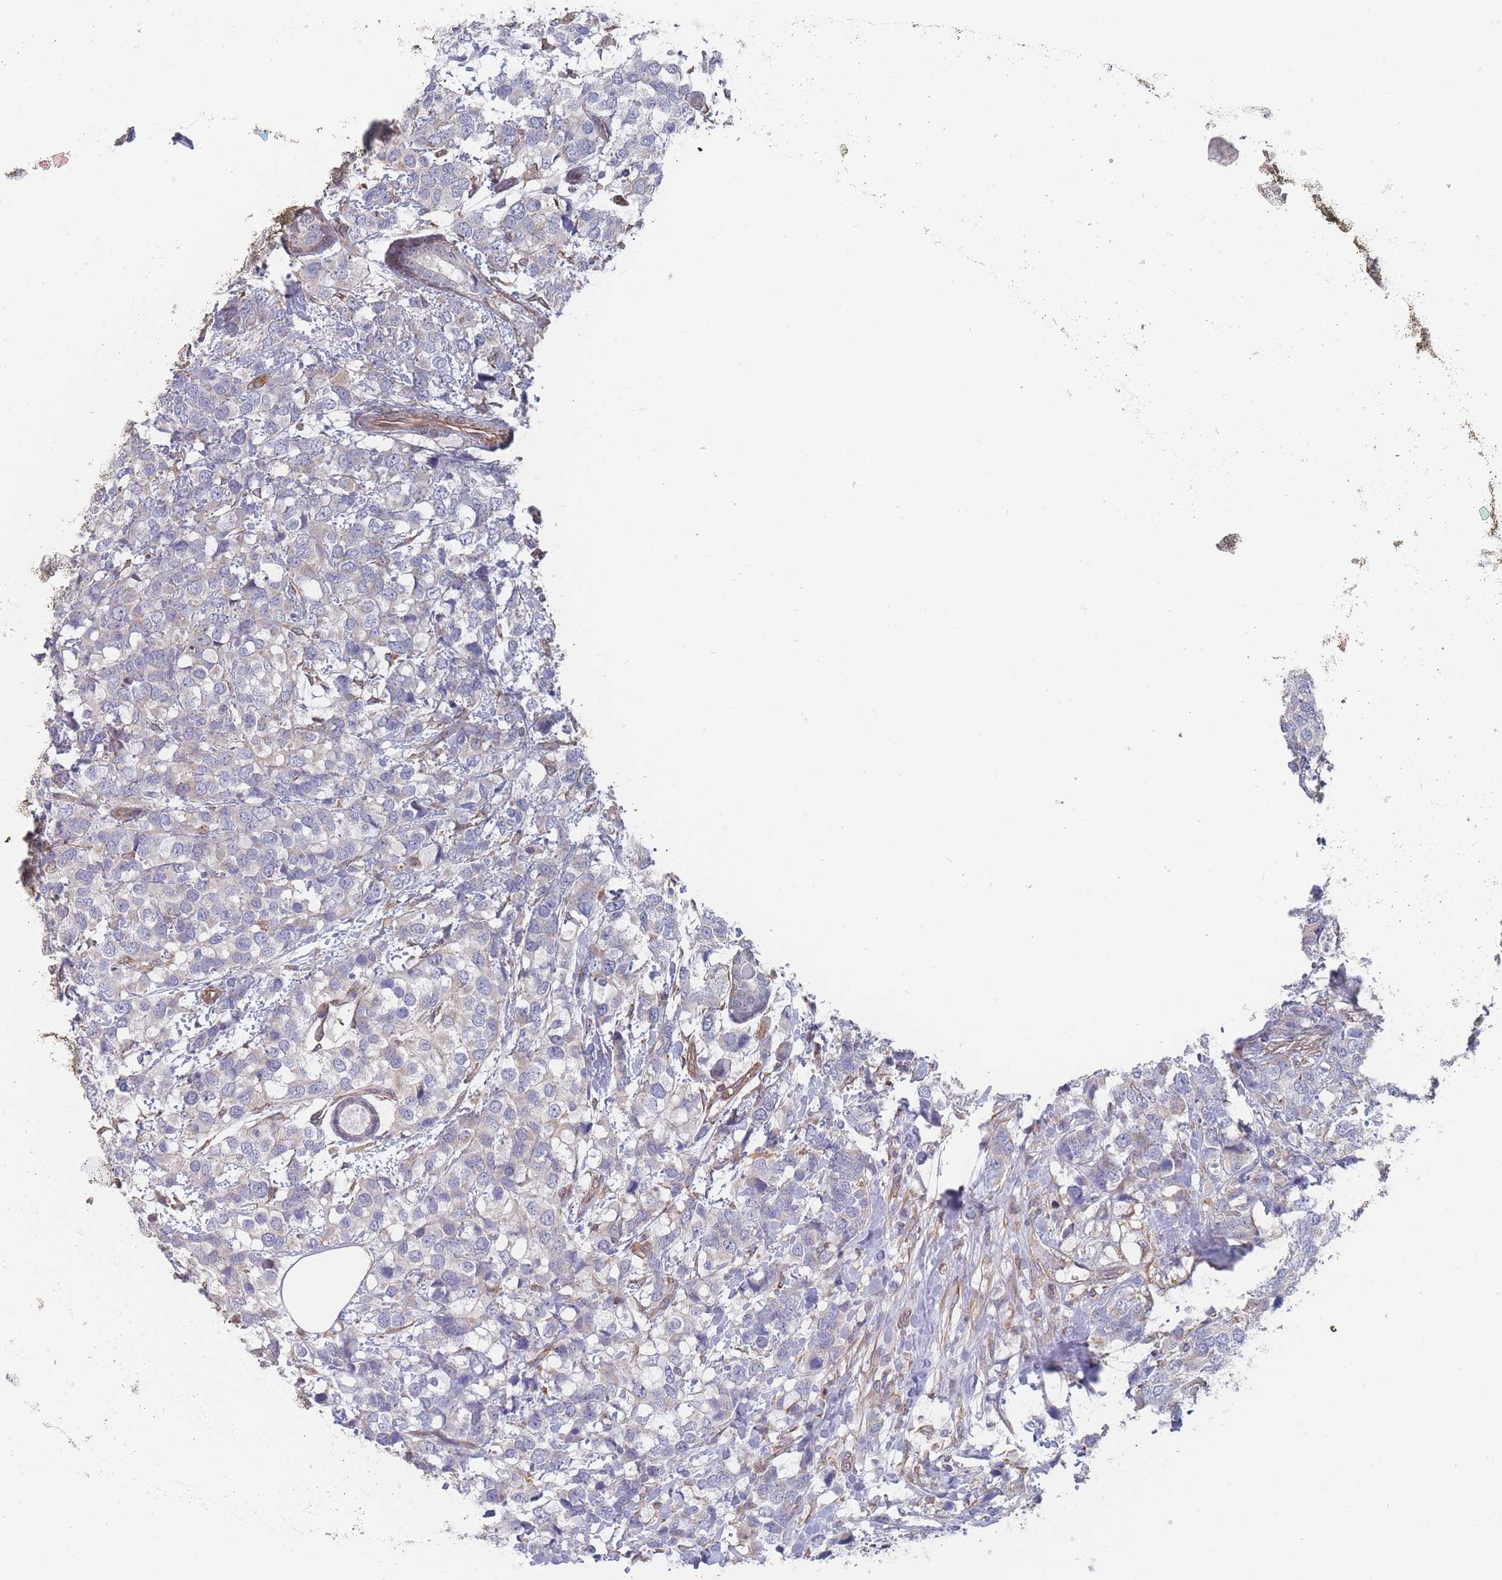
{"staining": {"intensity": "negative", "quantity": "none", "location": "none"}, "tissue": "breast cancer", "cell_type": "Tumor cells", "image_type": "cancer", "snomed": [{"axis": "morphology", "description": "Lobular carcinoma"}, {"axis": "topography", "description": "Breast"}], "caption": "Immunohistochemical staining of lobular carcinoma (breast) demonstrates no significant staining in tumor cells. (Stains: DAB immunohistochemistry with hematoxylin counter stain, Microscopy: brightfield microscopy at high magnification).", "gene": "SLC1A6", "patient": {"sex": "female", "age": 59}}